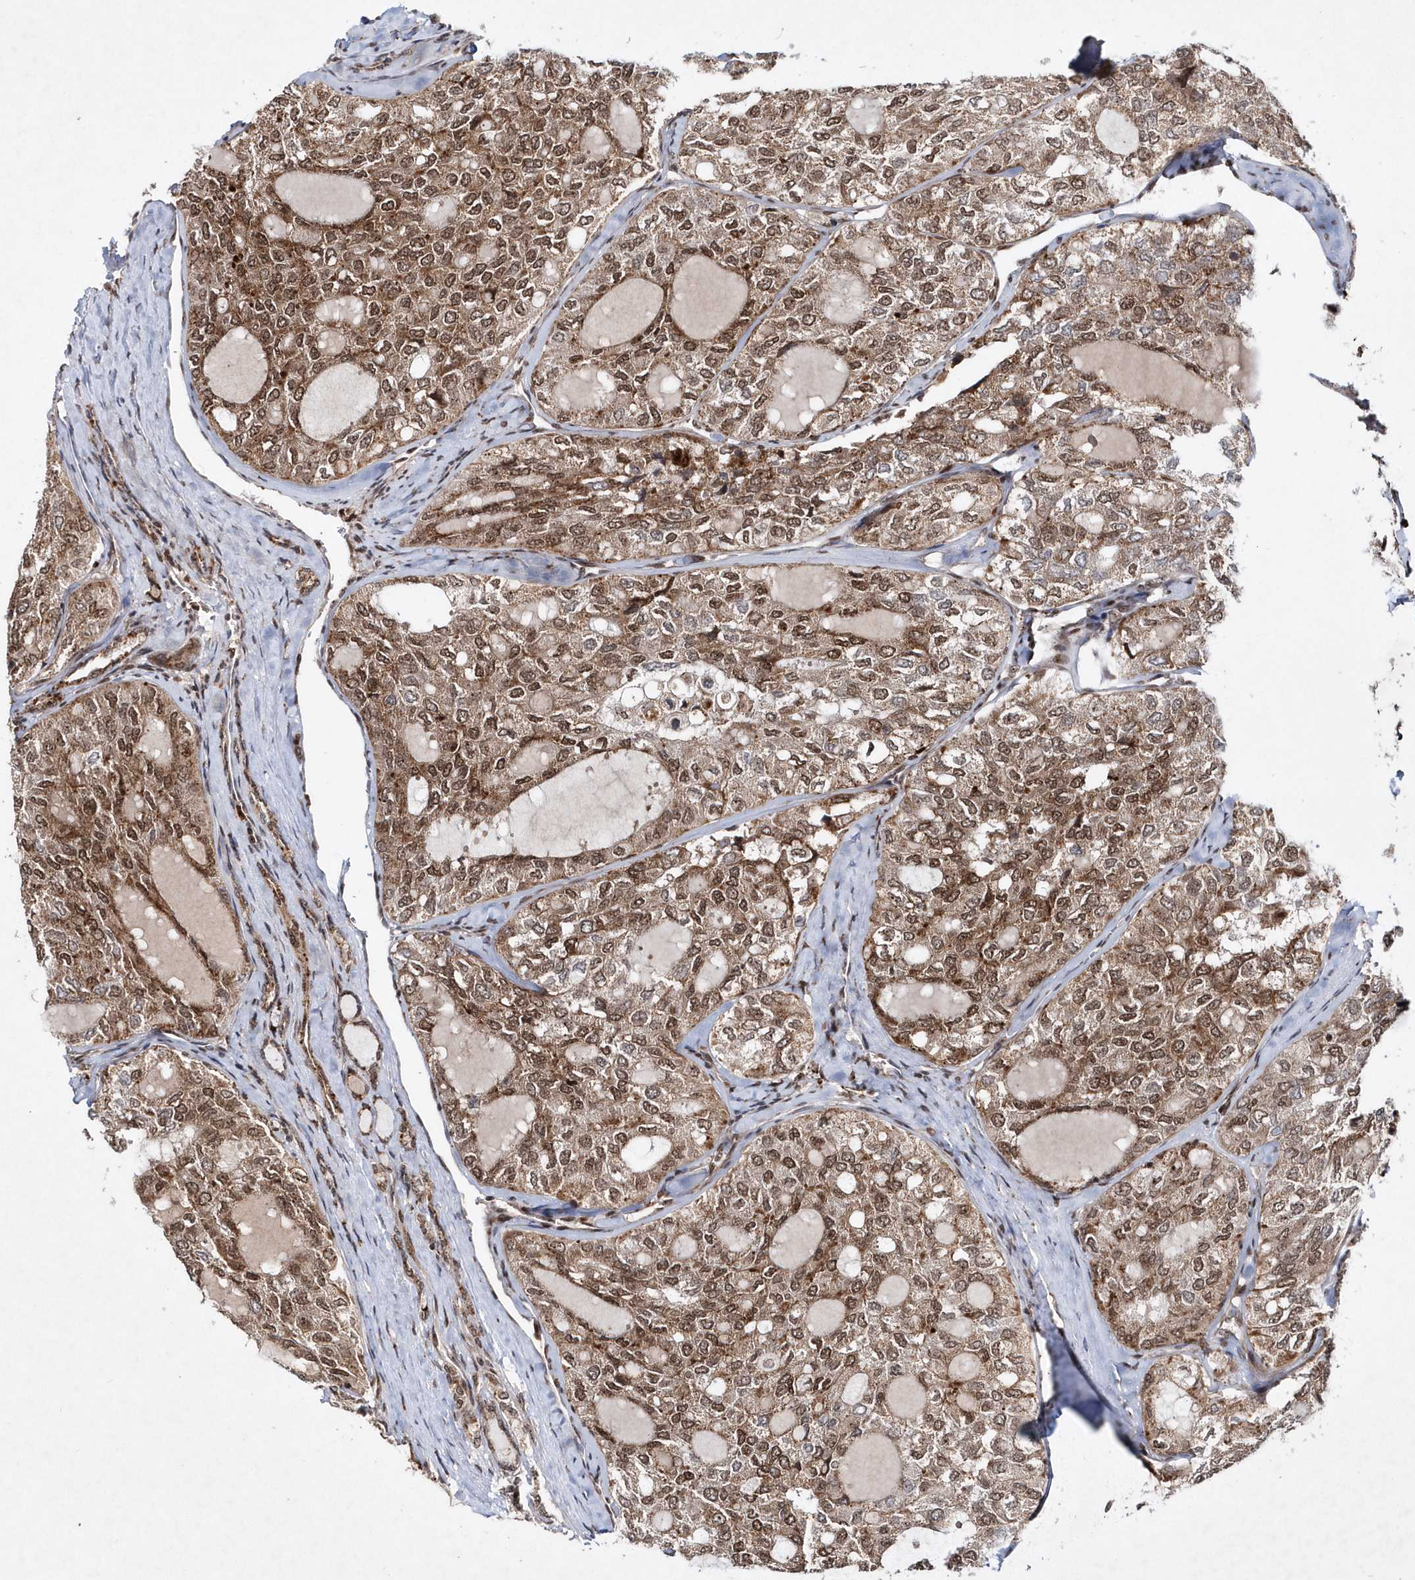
{"staining": {"intensity": "moderate", "quantity": ">75%", "location": "cytoplasmic/membranous,nuclear"}, "tissue": "thyroid cancer", "cell_type": "Tumor cells", "image_type": "cancer", "snomed": [{"axis": "morphology", "description": "Follicular adenoma carcinoma, NOS"}, {"axis": "topography", "description": "Thyroid gland"}], "caption": "DAB immunohistochemical staining of thyroid cancer (follicular adenoma carcinoma) displays moderate cytoplasmic/membranous and nuclear protein expression in approximately >75% of tumor cells. (Stains: DAB in brown, nuclei in blue, Microscopy: brightfield microscopy at high magnification).", "gene": "SOWAHB", "patient": {"sex": "male", "age": 75}}